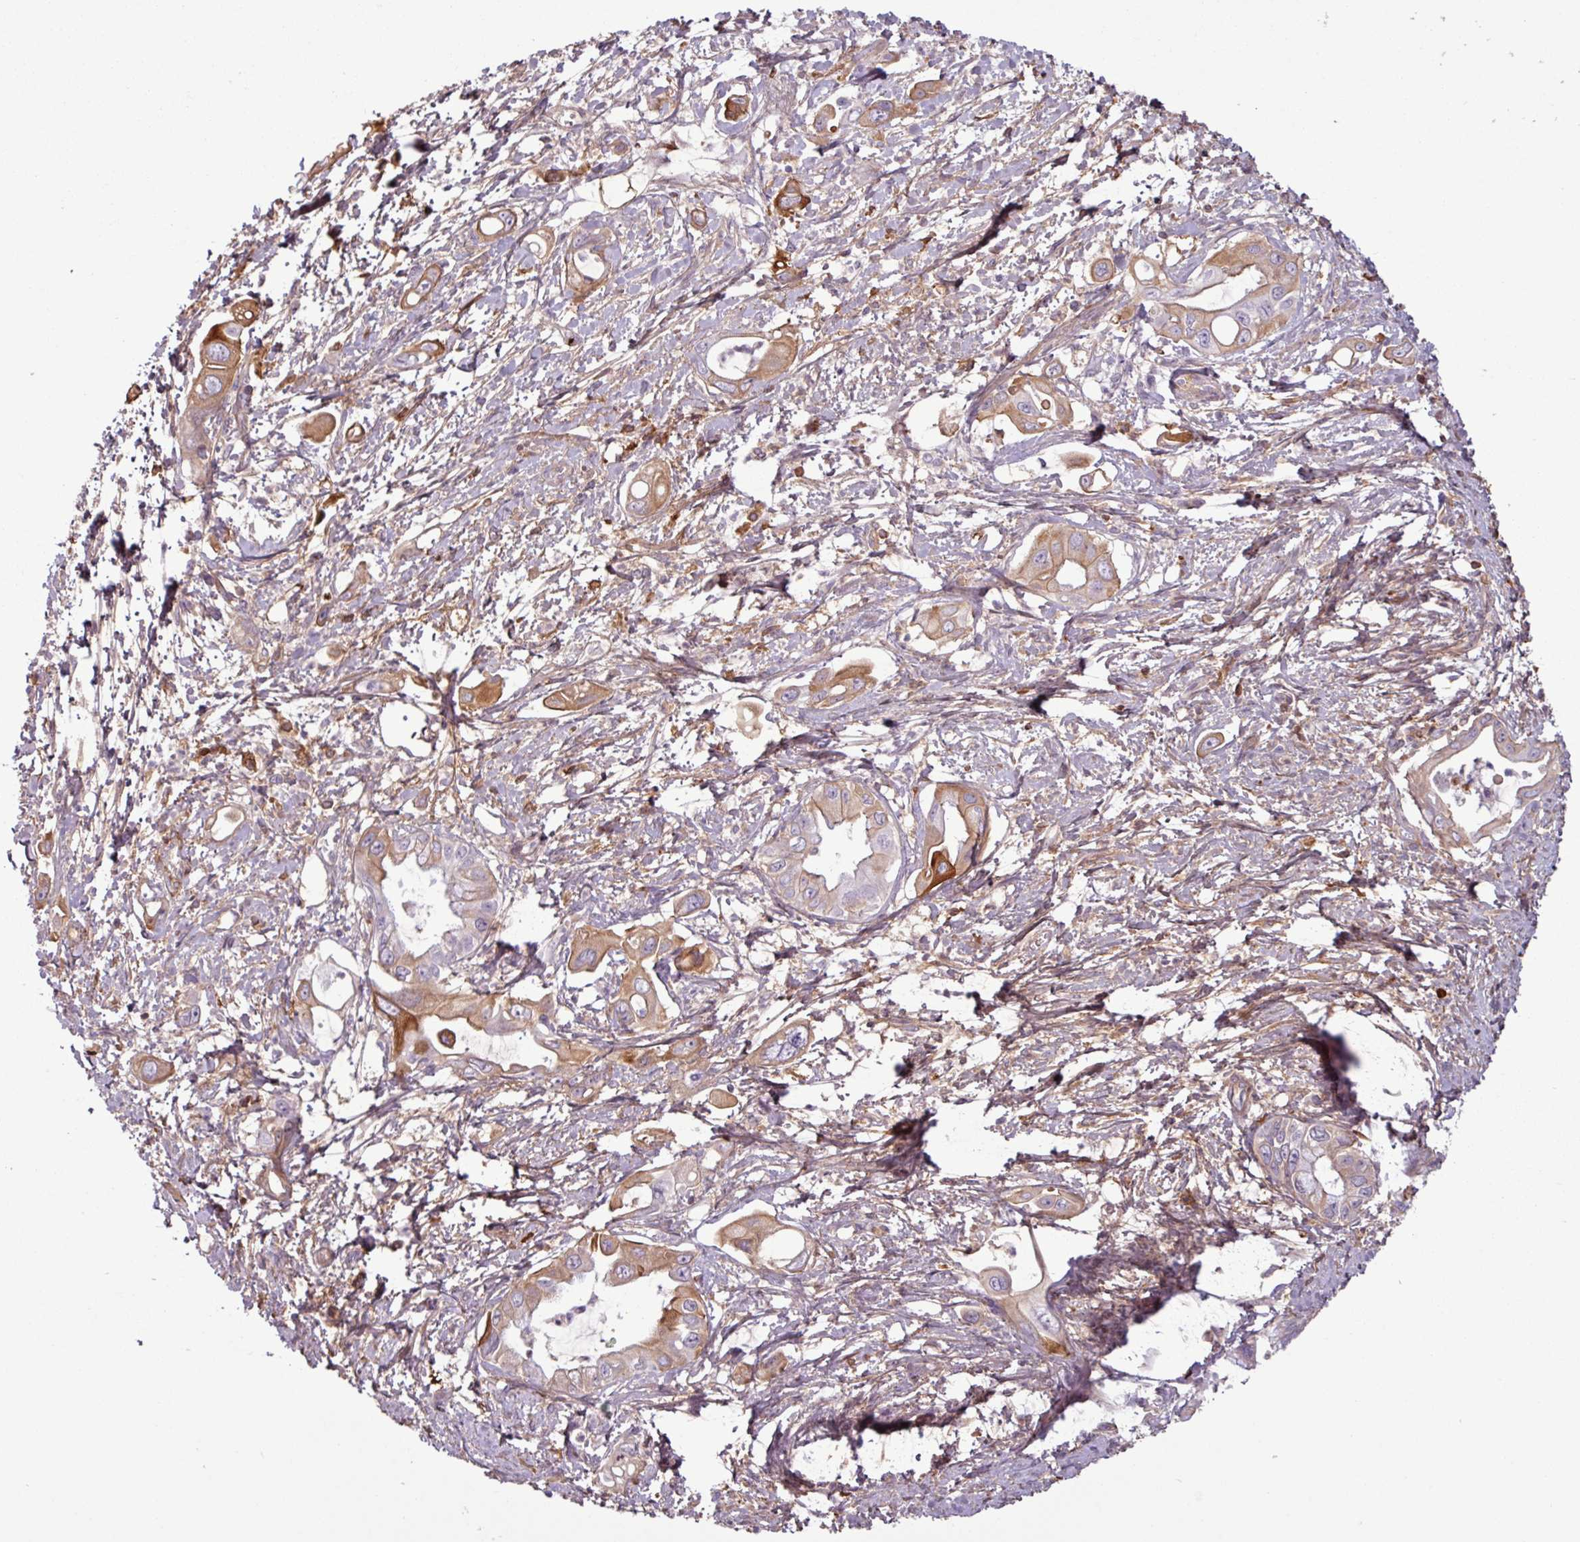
{"staining": {"intensity": "moderate", "quantity": "<25%", "location": "cytoplasmic/membranous"}, "tissue": "pancreatic cancer", "cell_type": "Tumor cells", "image_type": "cancer", "snomed": [{"axis": "morphology", "description": "Adenocarcinoma, NOS"}, {"axis": "topography", "description": "Pancreas"}], "caption": "The photomicrograph demonstrates staining of adenocarcinoma (pancreatic), revealing moderate cytoplasmic/membranous protein expression (brown color) within tumor cells.", "gene": "C4B", "patient": {"sex": "male", "age": 61}}